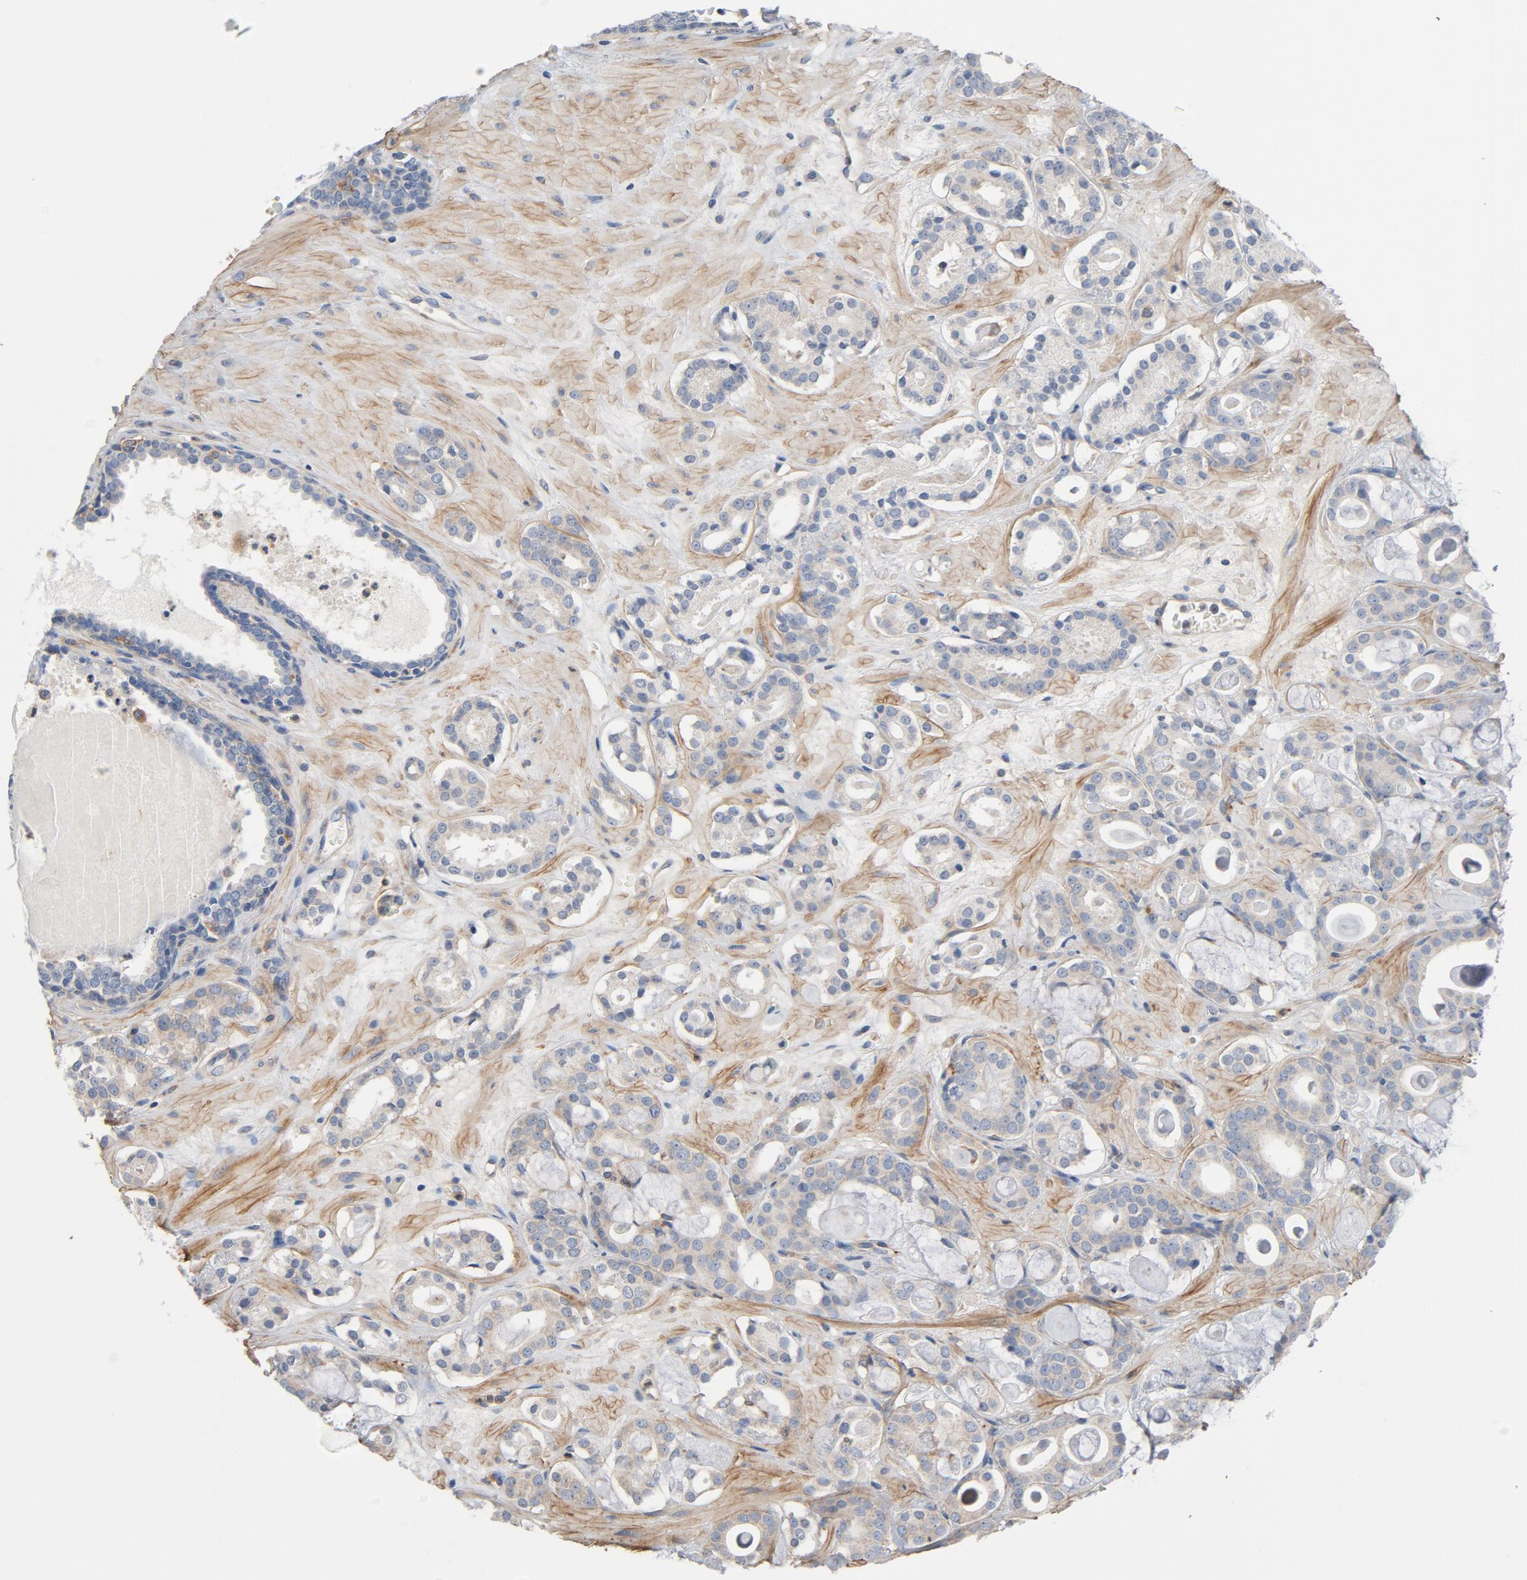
{"staining": {"intensity": "weak", "quantity": "25%-75%", "location": "cytoplasmic/membranous"}, "tissue": "prostate cancer", "cell_type": "Tumor cells", "image_type": "cancer", "snomed": [{"axis": "morphology", "description": "Adenocarcinoma, Low grade"}, {"axis": "topography", "description": "Prostate"}], "caption": "IHC histopathology image of human low-grade adenocarcinoma (prostate) stained for a protein (brown), which displays low levels of weak cytoplasmic/membranous staining in approximately 25%-75% of tumor cells.", "gene": "ILK", "patient": {"sex": "male", "age": 57}}